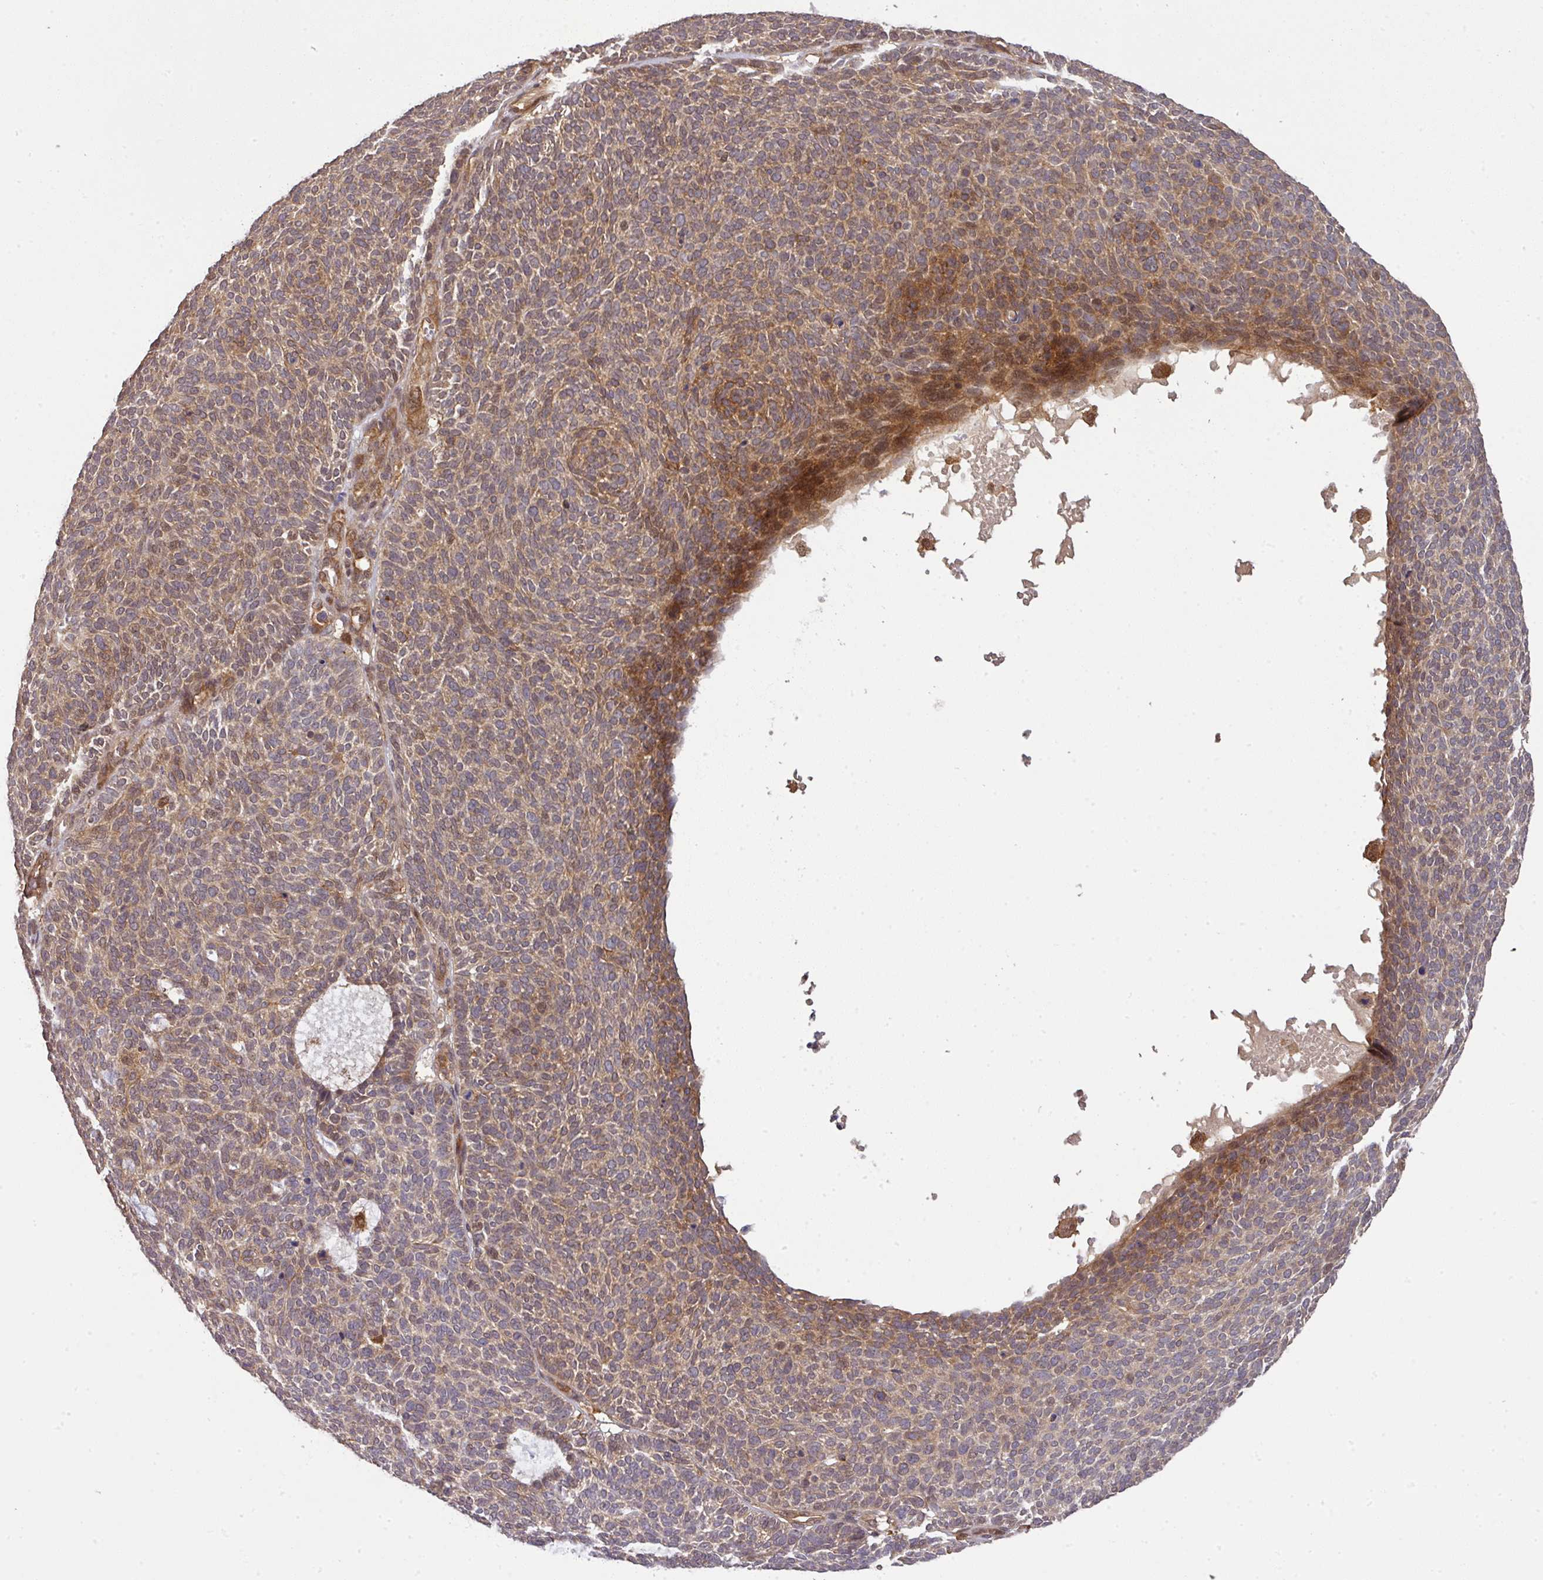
{"staining": {"intensity": "moderate", "quantity": ">75%", "location": "cytoplasmic/membranous"}, "tissue": "skin cancer", "cell_type": "Tumor cells", "image_type": "cancer", "snomed": [{"axis": "morphology", "description": "Squamous cell carcinoma, NOS"}, {"axis": "topography", "description": "Skin"}], "caption": "Human skin cancer (squamous cell carcinoma) stained for a protein (brown) demonstrates moderate cytoplasmic/membranous positive positivity in approximately >75% of tumor cells.", "gene": "ARPIN", "patient": {"sex": "female", "age": 90}}